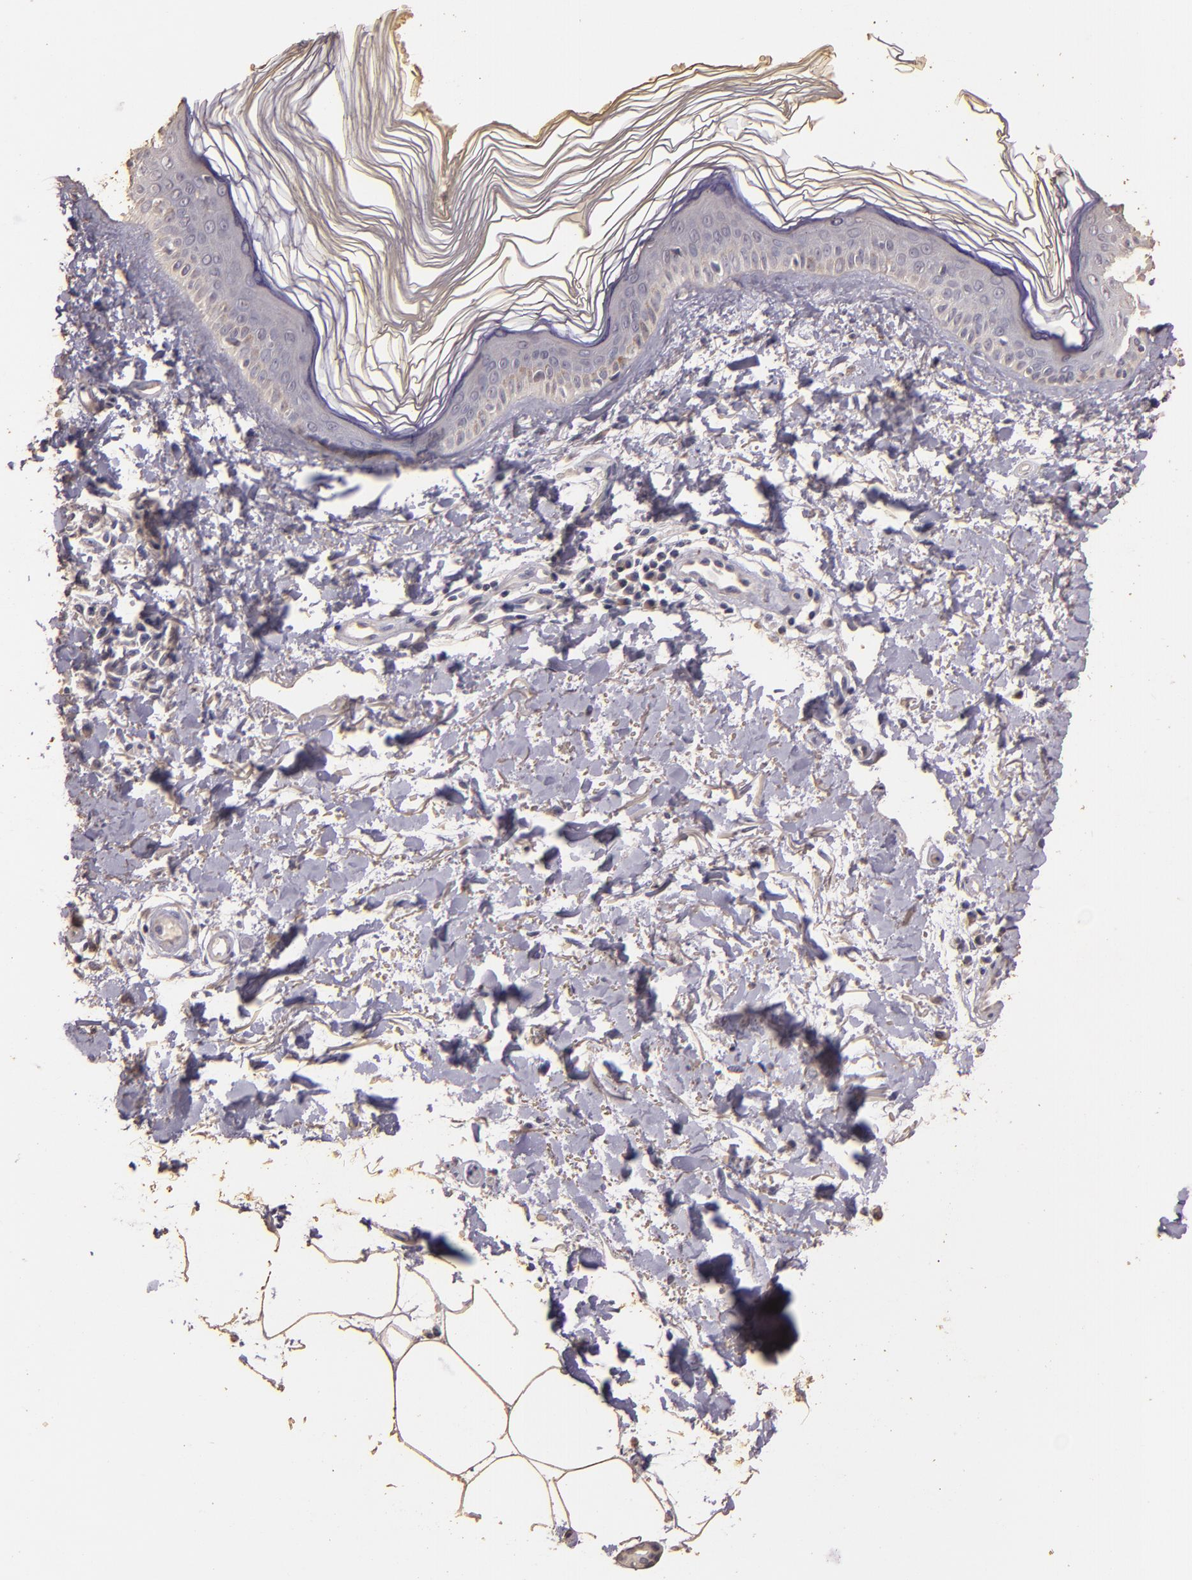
{"staining": {"intensity": "negative", "quantity": "none", "location": "none"}, "tissue": "melanoma", "cell_type": "Tumor cells", "image_type": "cancer", "snomed": [{"axis": "morphology", "description": "Malignant melanoma, NOS"}, {"axis": "topography", "description": "Skin"}], "caption": "Tumor cells are negative for protein expression in human malignant melanoma.", "gene": "BCL2L13", "patient": {"sex": "female", "age": 73}}